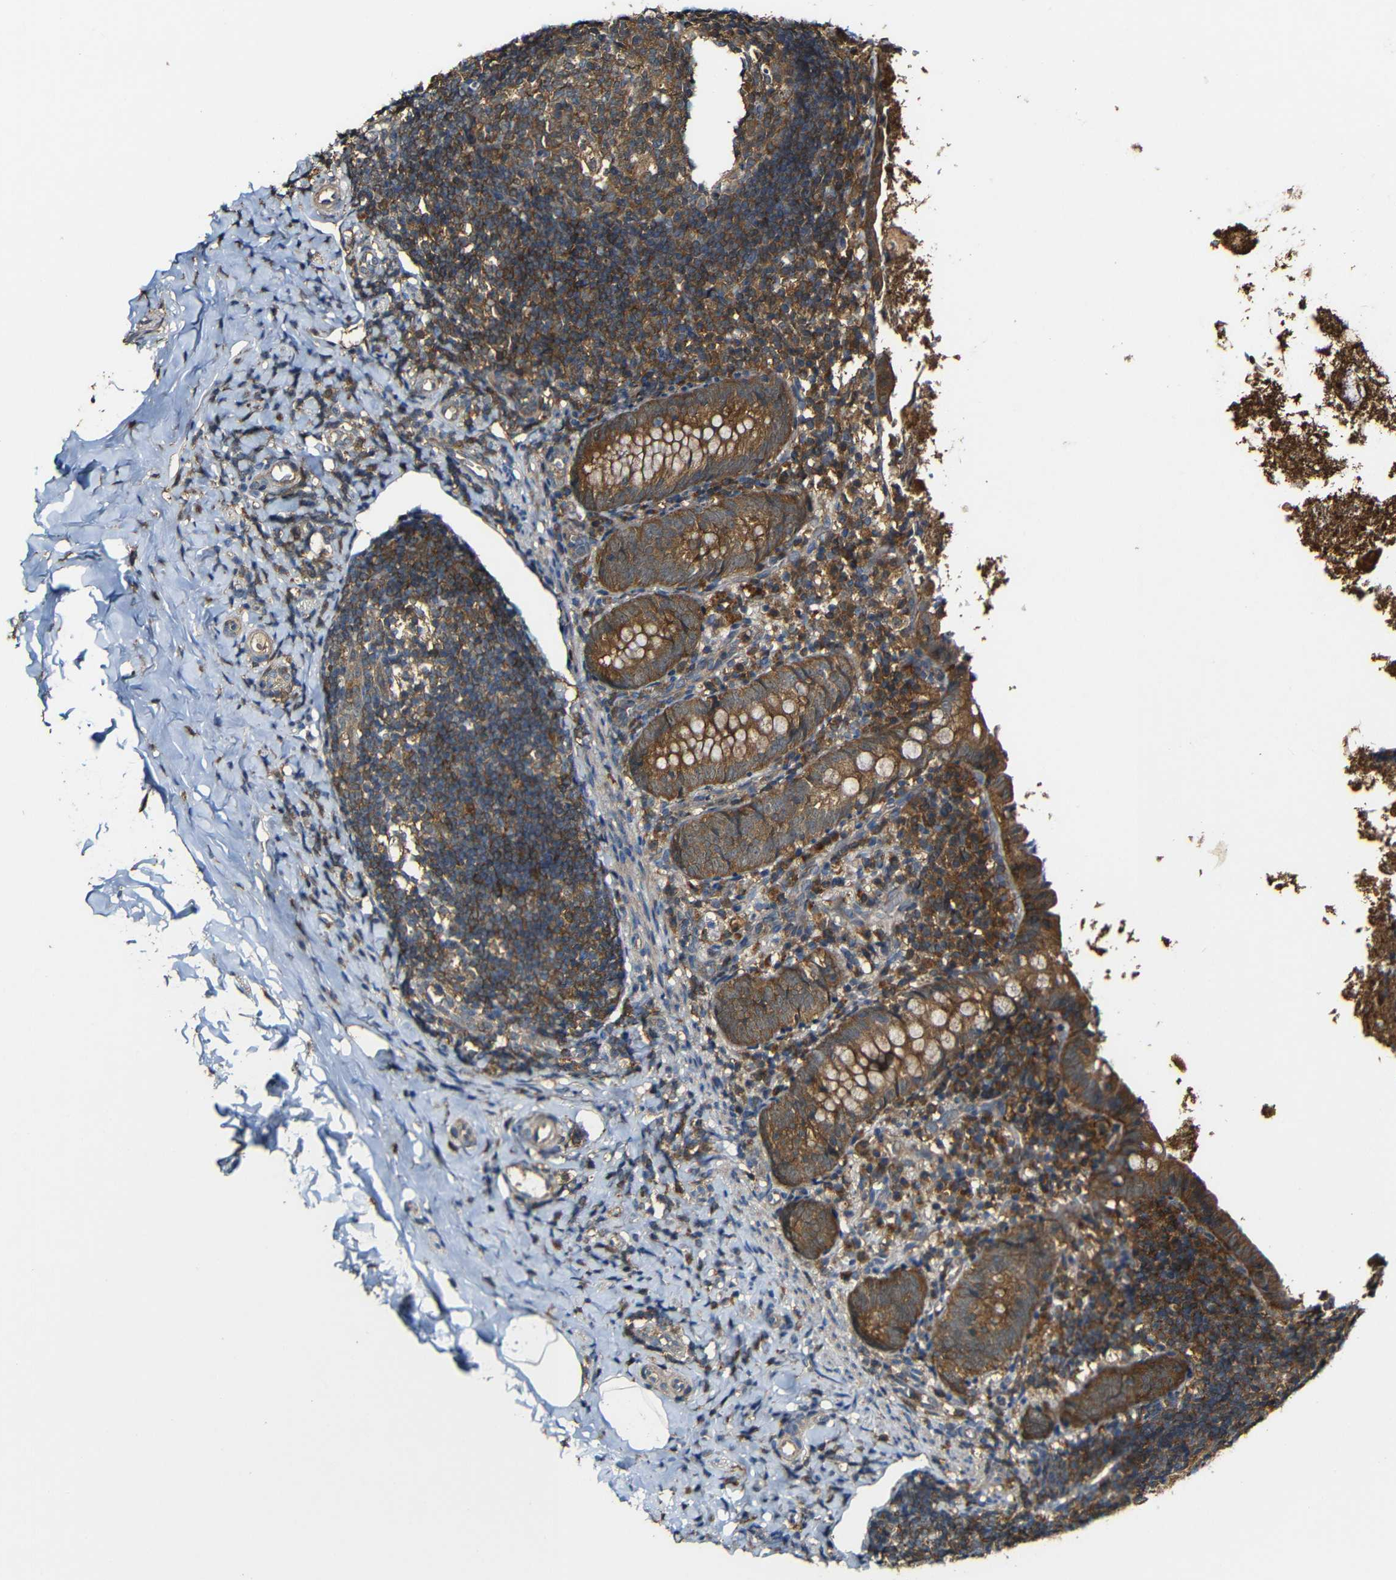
{"staining": {"intensity": "strong", "quantity": ">75%", "location": "cytoplasmic/membranous"}, "tissue": "appendix", "cell_type": "Glandular cells", "image_type": "normal", "snomed": [{"axis": "morphology", "description": "Normal tissue, NOS"}, {"axis": "topography", "description": "Appendix"}], "caption": "A high-resolution micrograph shows immunohistochemistry staining of unremarkable appendix, which displays strong cytoplasmic/membranous staining in approximately >75% of glandular cells.", "gene": "CASP8", "patient": {"sex": "female", "age": 10}}